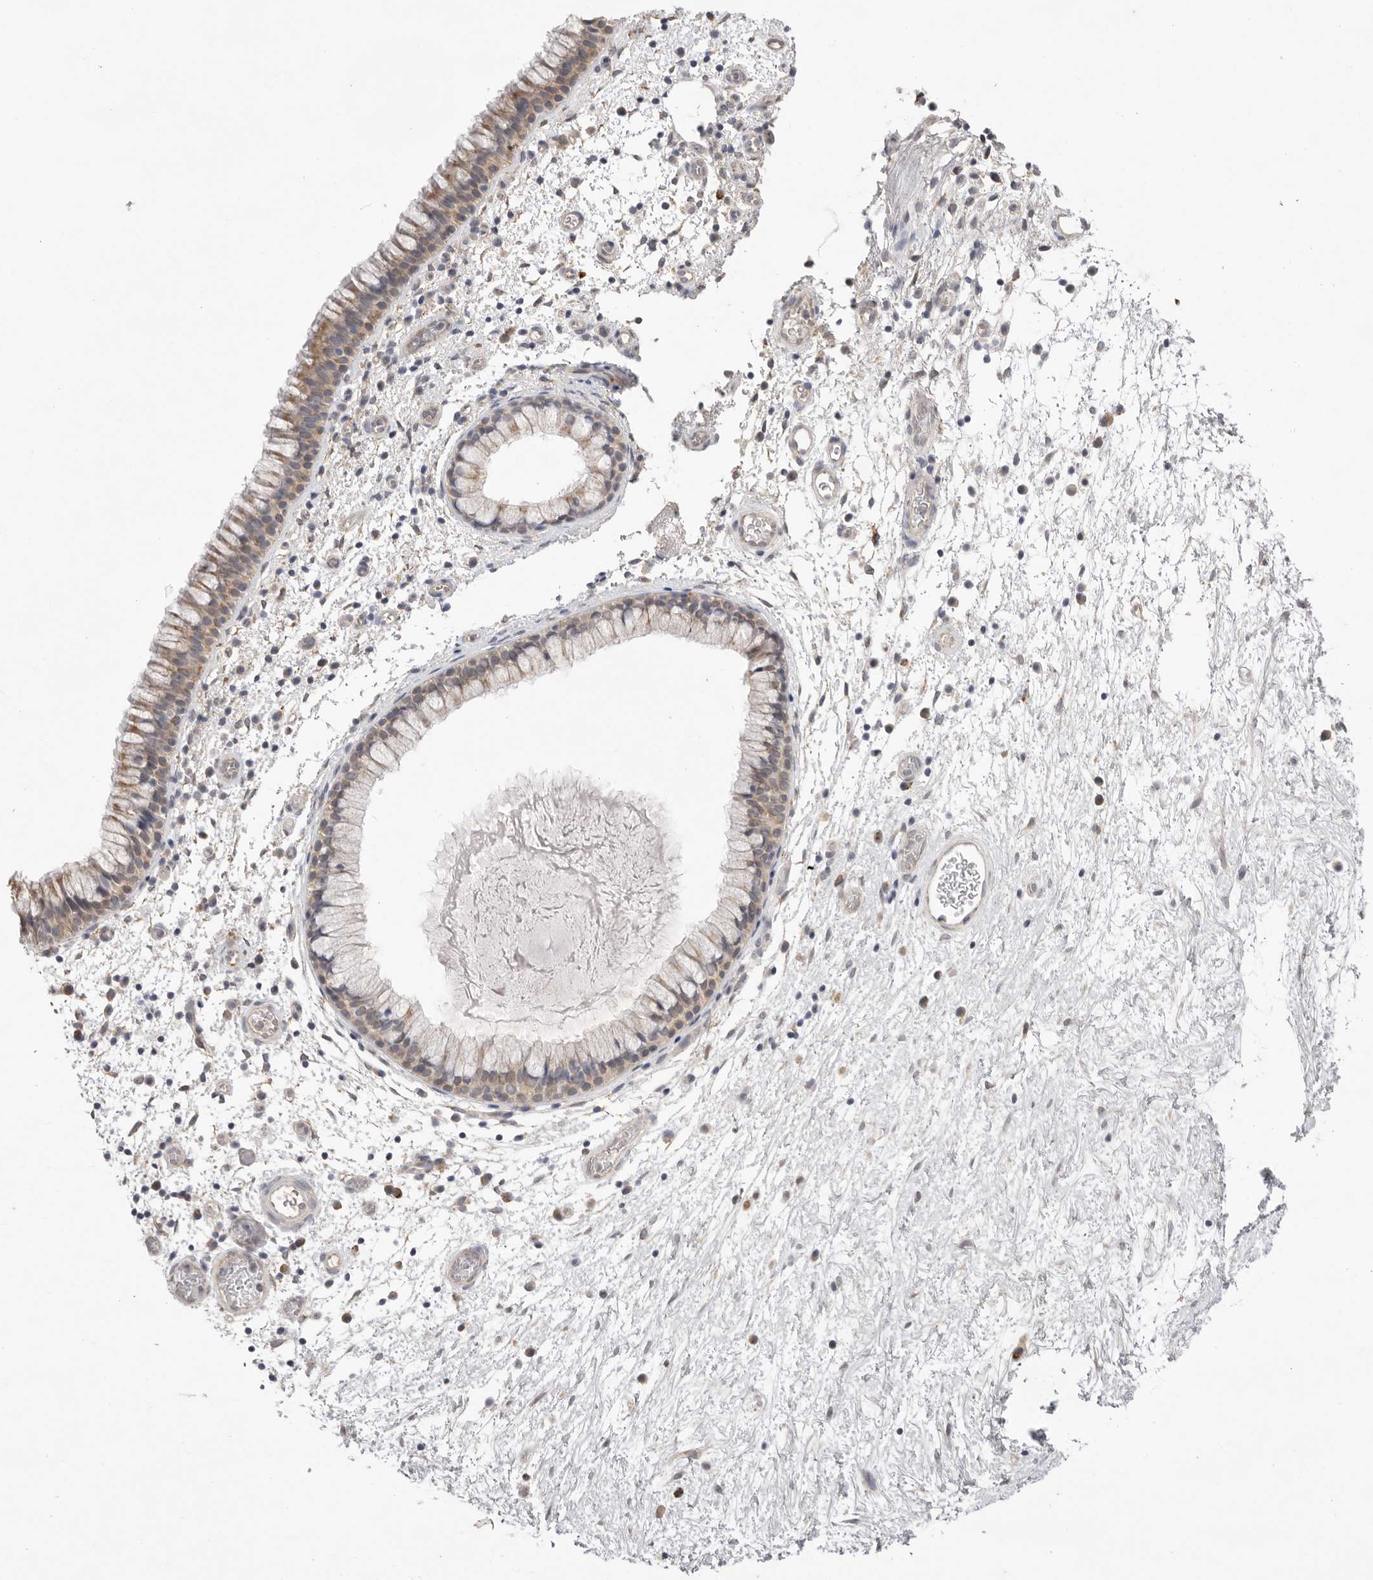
{"staining": {"intensity": "moderate", "quantity": ">75%", "location": "cytoplasmic/membranous"}, "tissue": "nasopharynx", "cell_type": "Respiratory epithelial cells", "image_type": "normal", "snomed": [{"axis": "morphology", "description": "Normal tissue, NOS"}, {"axis": "morphology", "description": "Inflammation, NOS"}, {"axis": "topography", "description": "Nasopharynx"}], "caption": "Protein staining displays moderate cytoplasmic/membranous staining in approximately >75% of respiratory epithelial cells in normal nasopharynx. (DAB (3,3'-diaminobenzidine) IHC with brightfield microscopy, high magnification).", "gene": "TLR3", "patient": {"sex": "male", "age": 48}}